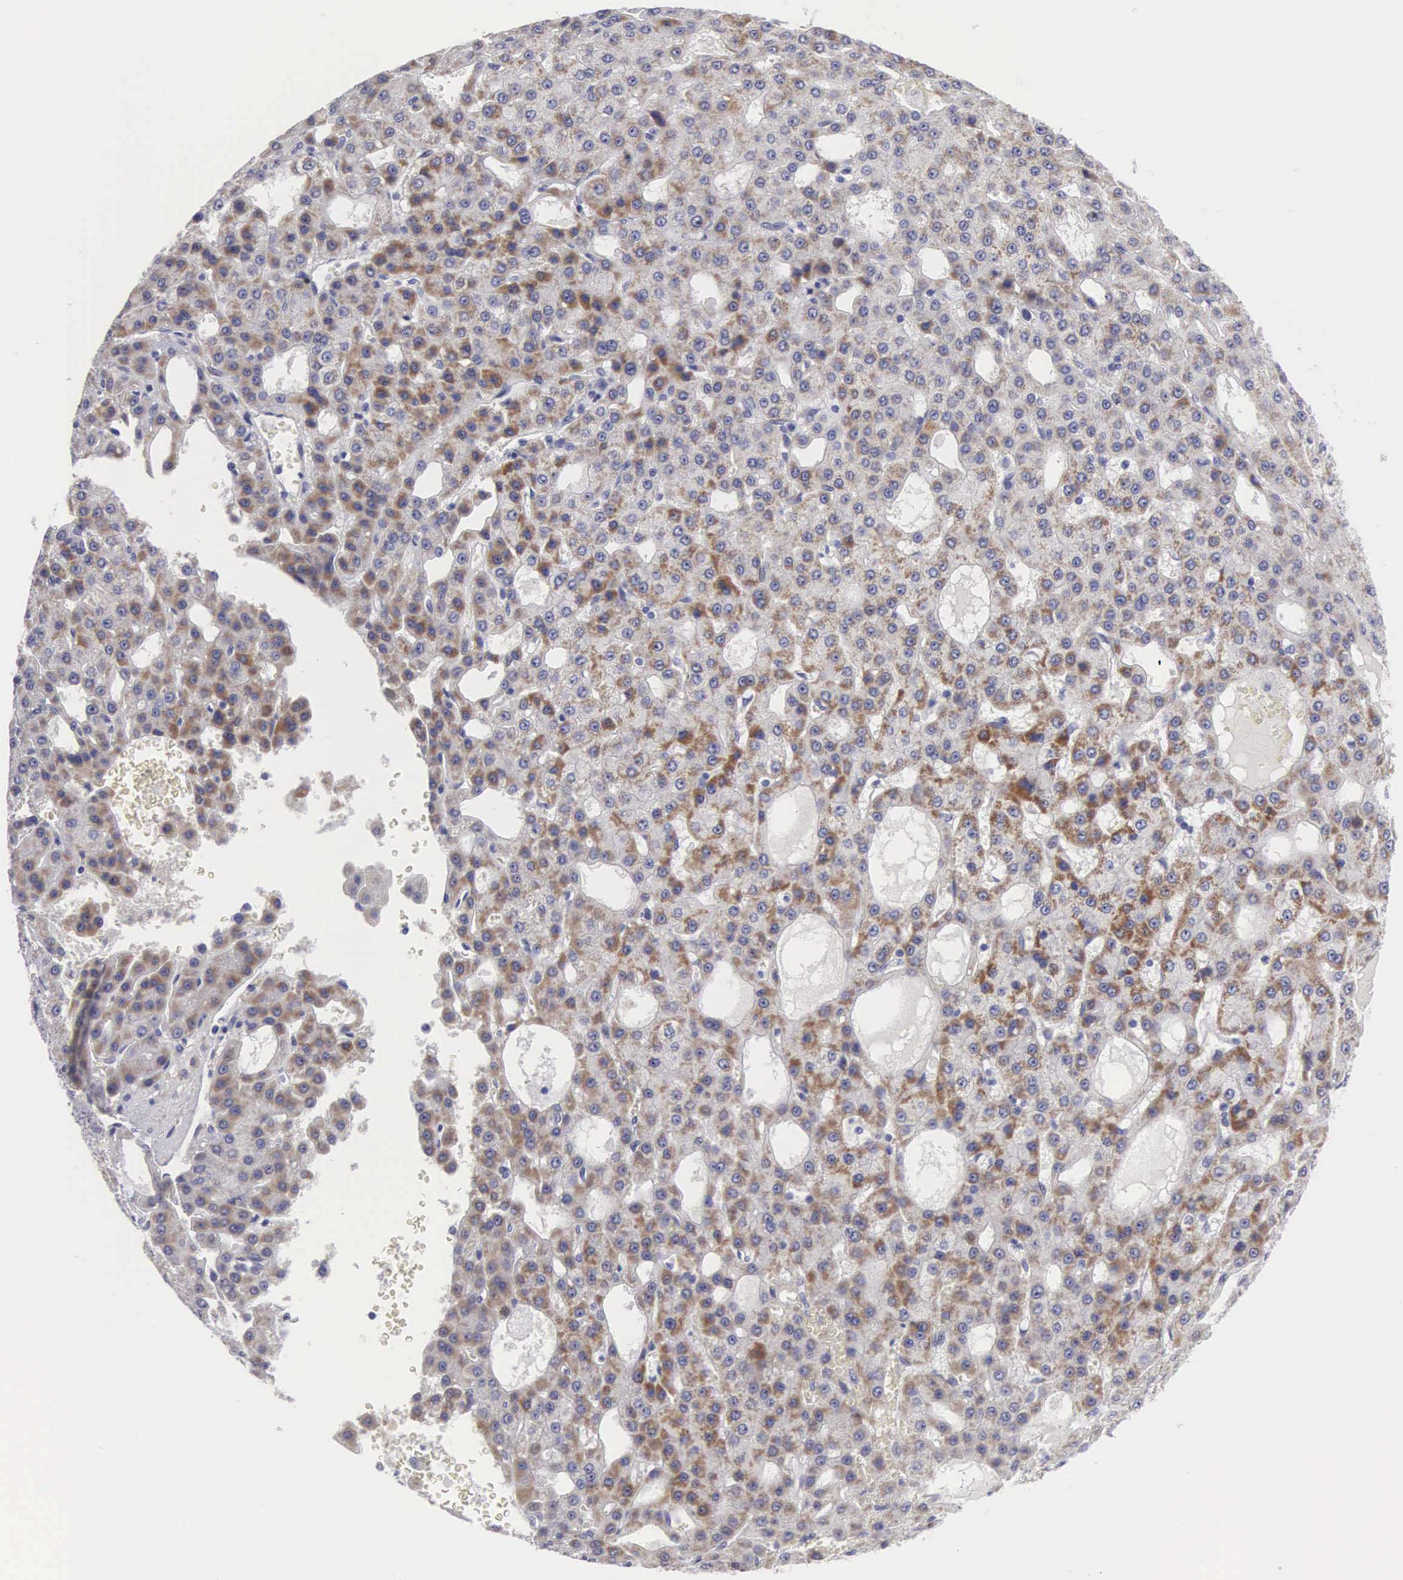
{"staining": {"intensity": "weak", "quantity": "25%-75%", "location": "cytoplasmic/membranous"}, "tissue": "liver cancer", "cell_type": "Tumor cells", "image_type": "cancer", "snomed": [{"axis": "morphology", "description": "Carcinoma, Hepatocellular, NOS"}, {"axis": "topography", "description": "Liver"}], "caption": "This image displays liver cancer (hepatocellular carcinoma) stained with IHC to label a protein in brown. The cytoplasmic/membranous of tumor cells show weak positivity for the protein. Nuclei are counter-stained blue.", "gene": "SOX11", "patient": {"sex": "male", "age": 47}}